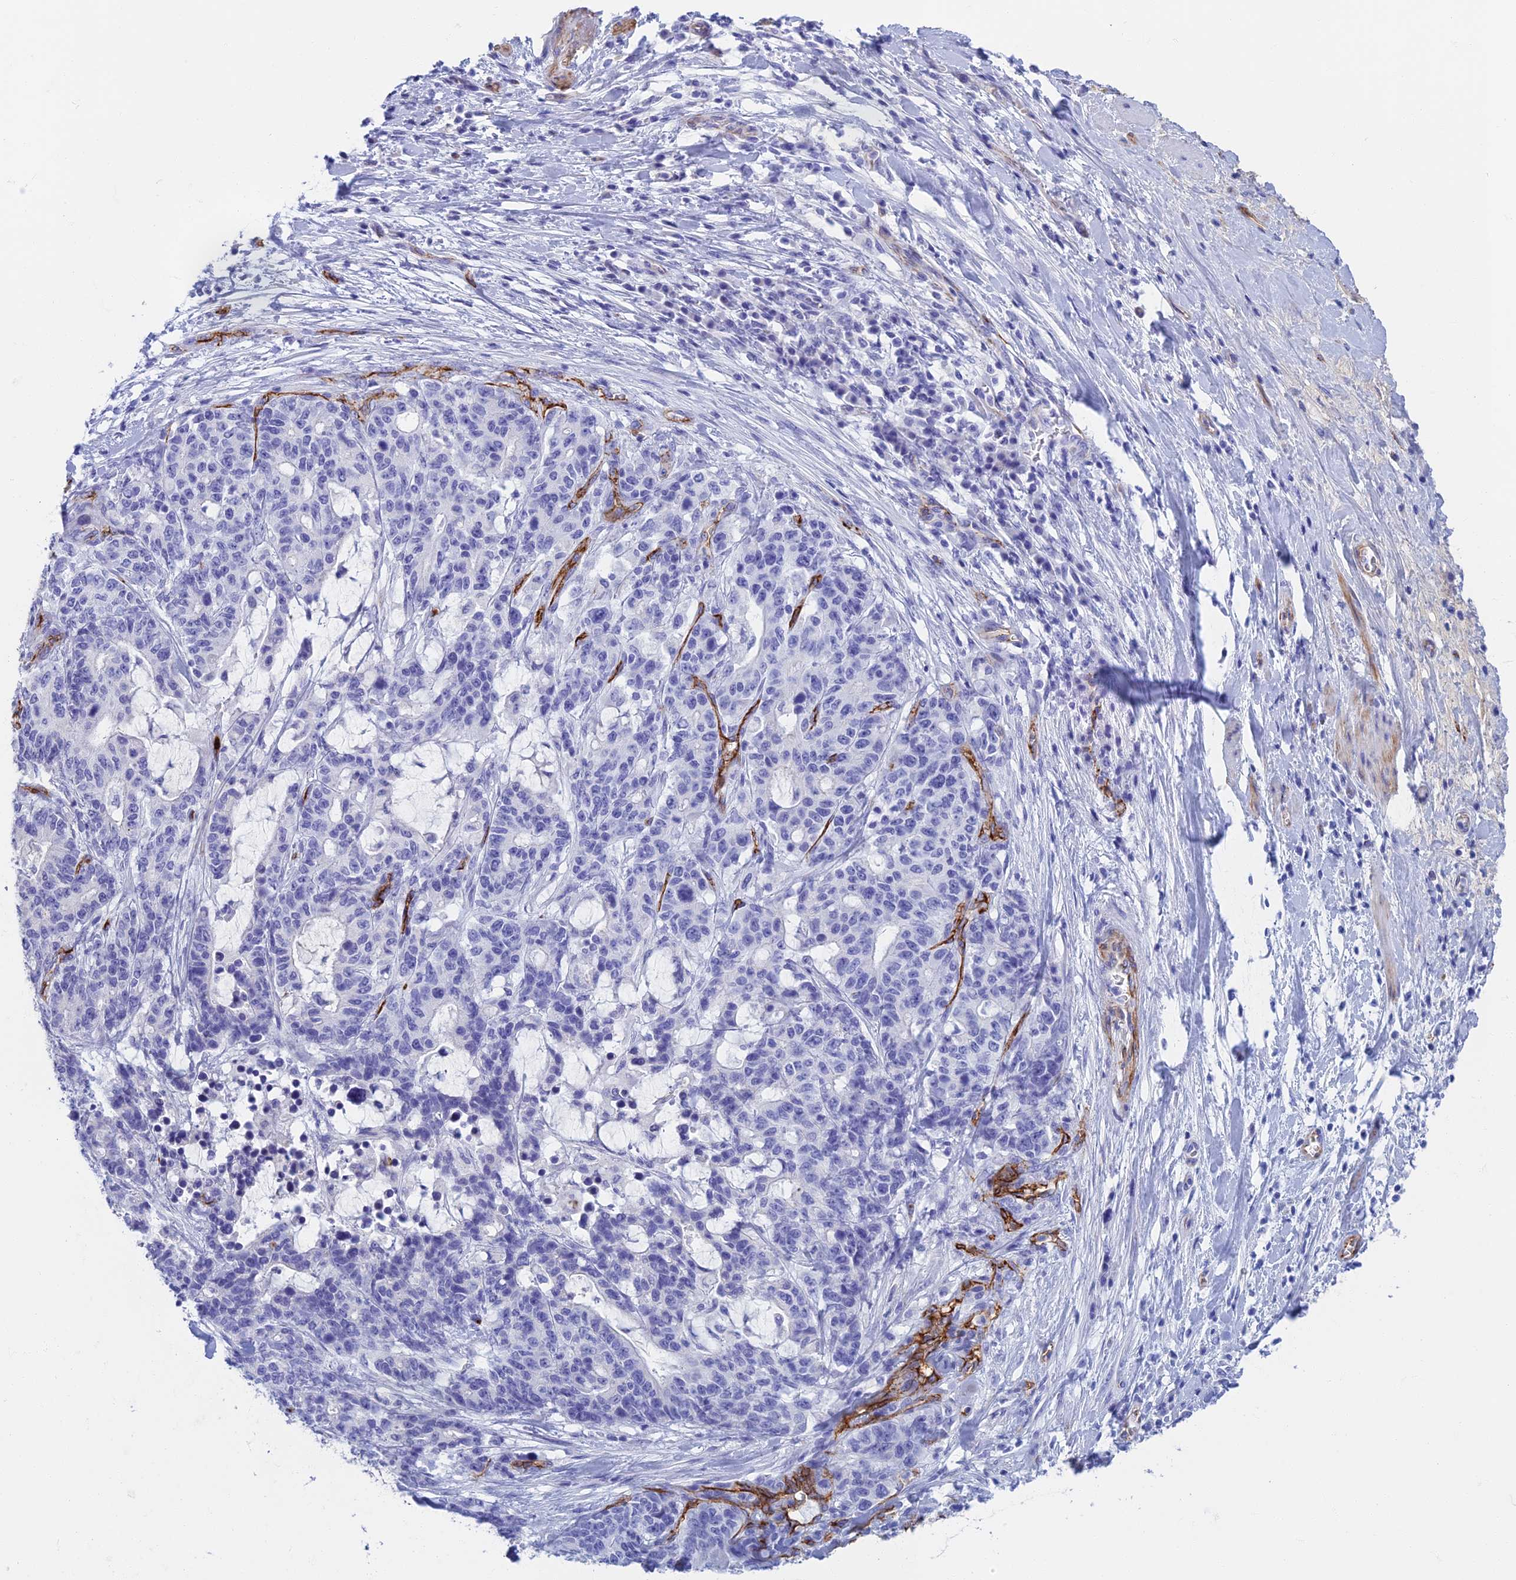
{"staining": {"intensity": "negative", "quantity": "none", "location": "none"}, "tissue": "stomach cancer", "cell_type": "Tumor cells", "image_type": "cancer", "snomed": [{"axis": "morphology", "description": "Normal tissue, NOS"}, {"axis": "morphology", "description": "Adenocarcinoma, NOS"}, {"axis": "topography", "description": "Stomach"}], "caption": "Tumor cells show no significant protein positivity in stomach adenocarcinoma. Nuclei are stained in blue.", "gene": "ETFRF1", "patient": {"sex": "female", "age": 64}}